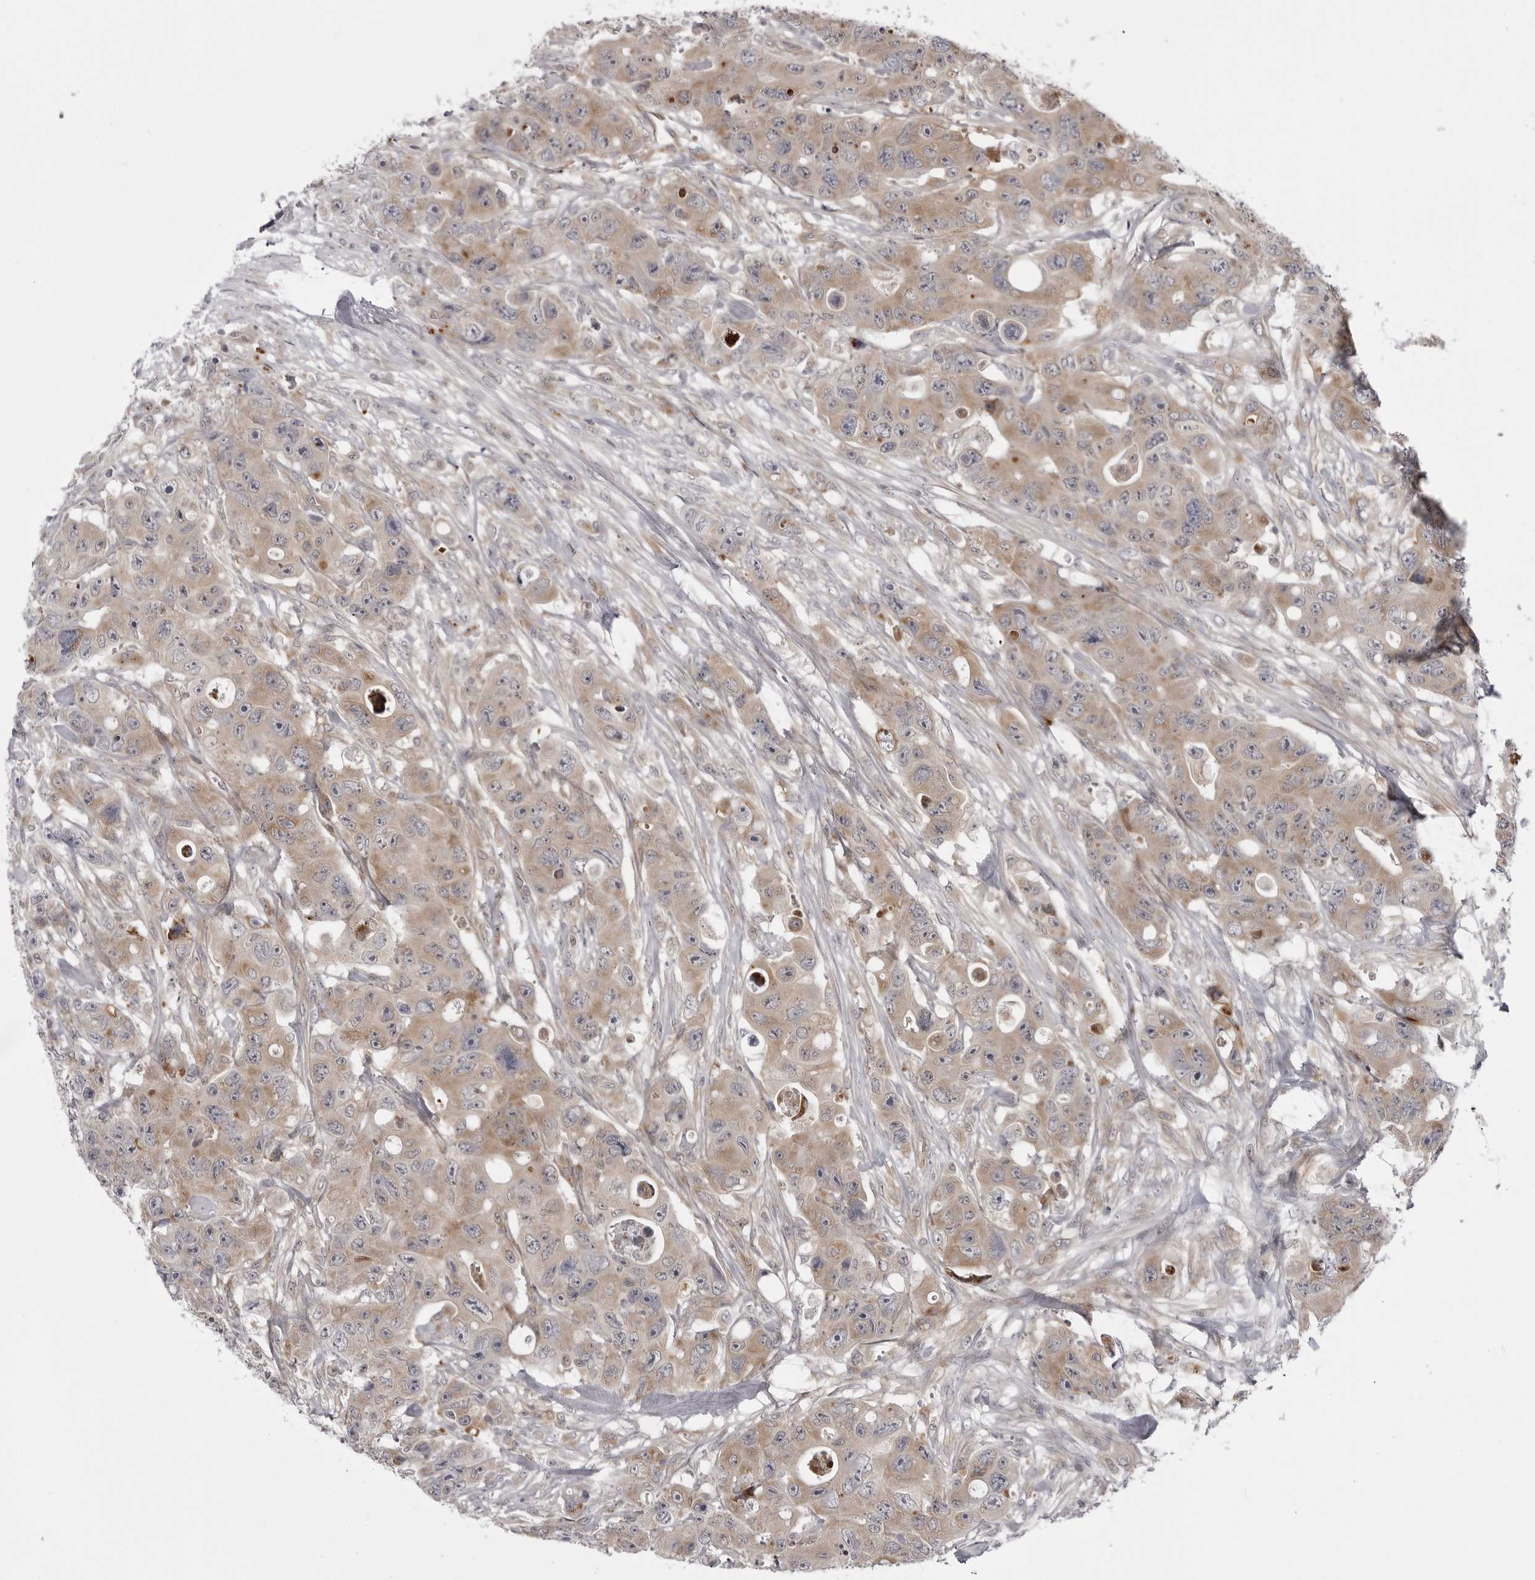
{"staining": {"intensity": "weak", "quantity": ">75%", "location": "cytoplasmic/membranous"}, "tissue": "colorectal cancer", "cell_type": "Tumor cells", "image_type": "cancer", "snomed": [{"axis": "morphology", "description": "Adenocarcinoma, NOS"}, {"axis": "topography", "description": "Colon"}], "caption": "The histopathology image reveals immunohistochemical staining of colorectal adenocarcinoma. There is weak cytoplasmic/membranous expression is appreciated in about >75% of tumor cells.", "gene": "CCDC18", "patient": {"sex": "female", "age": 46}}